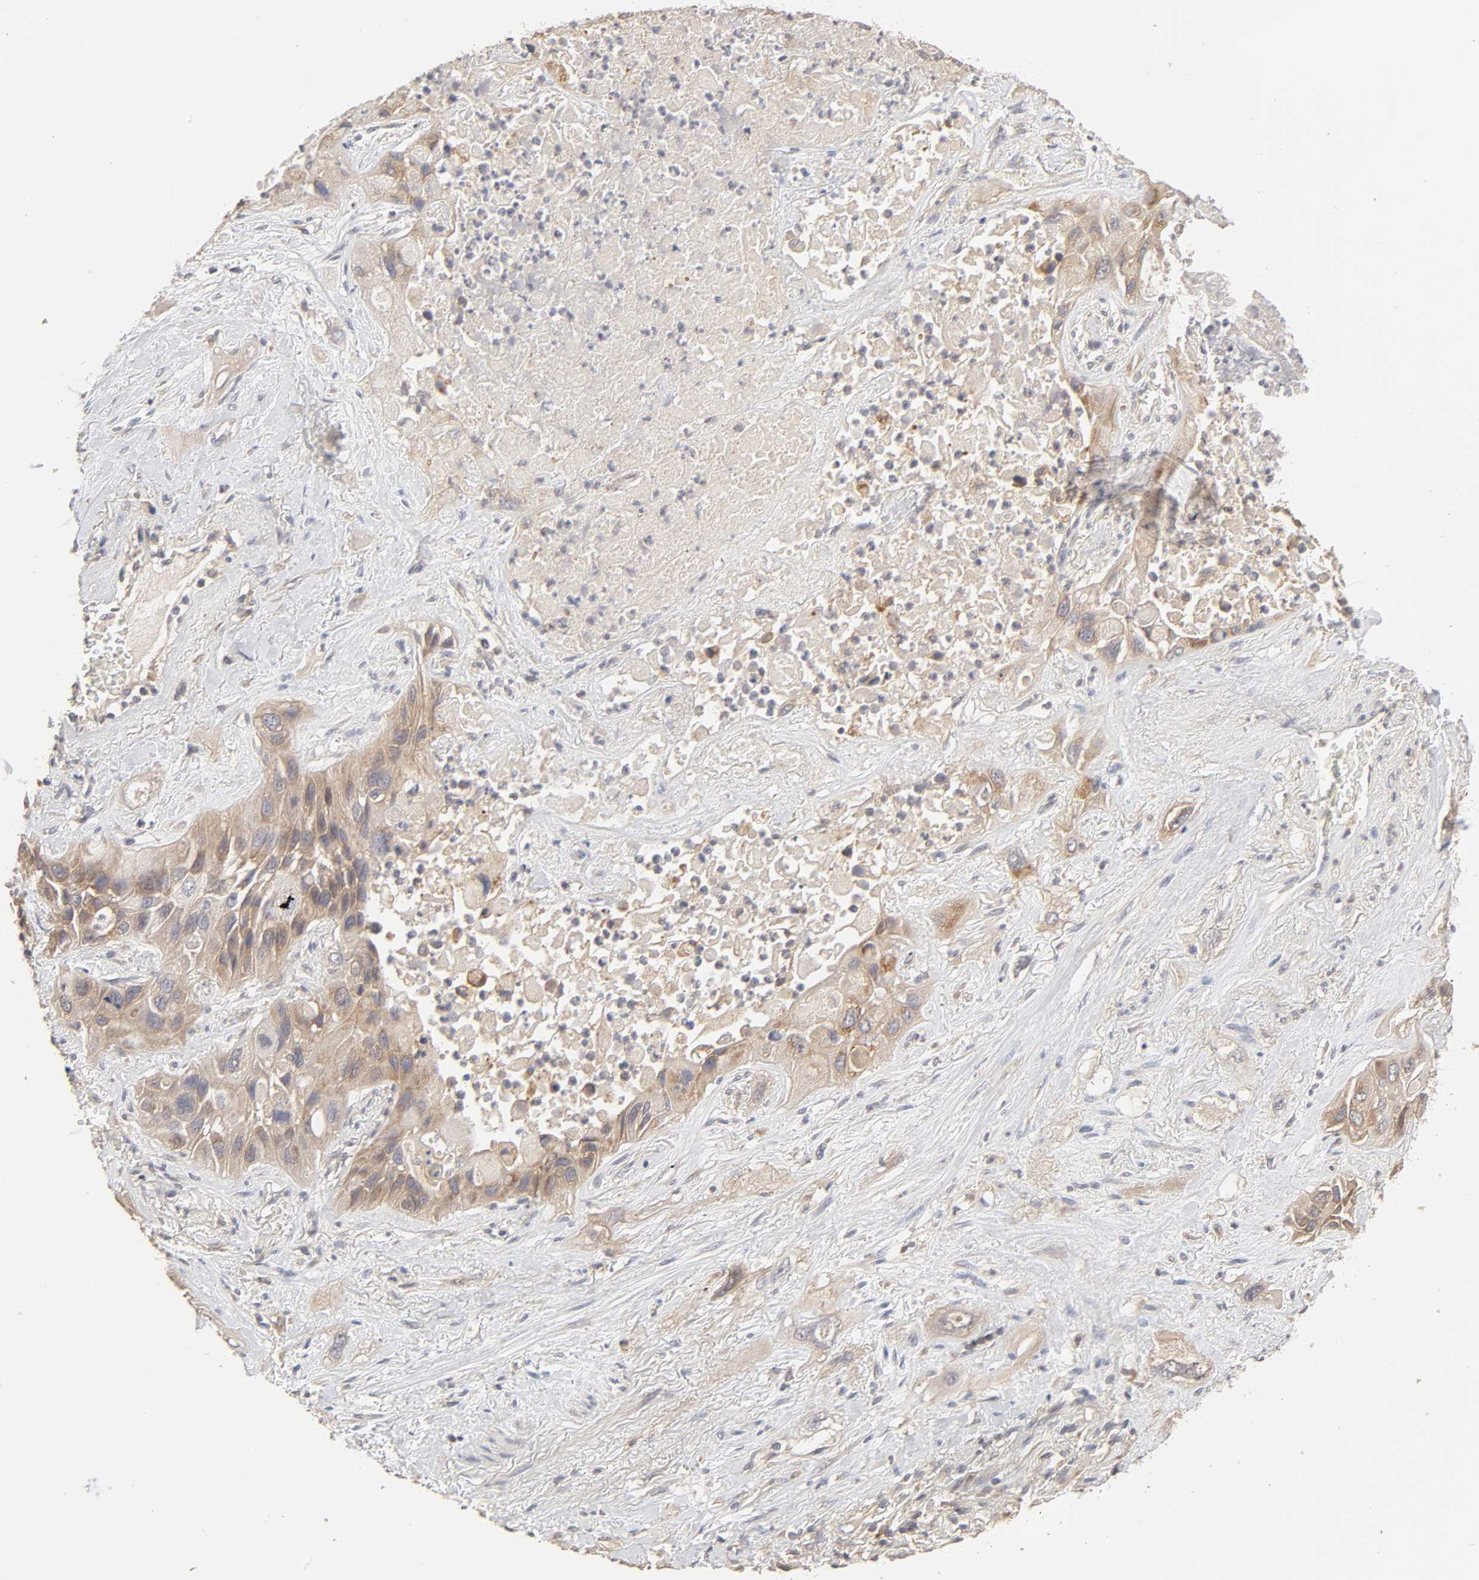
{"staining": {"intensity": "moderate", "quantity": "25%-75%", "location": "cytoplasmic/membranous"}, "tissue": "lung cancer", "cell_type": "Tumor cells", "image_type": "cancer", "snomed": [{"axis": "morphology", "description": "Squamous cell carcinoma, NOS"}, {"axis": "topography", "description": "Lung"}], "caption": "A brown stain shows moderate cytoplasmic/membranous positivity of a protein in lung squamous cell carcinoma tumor cells.", "gene": "AP1G2", "patient": {"sex": "female", "age": 76}}